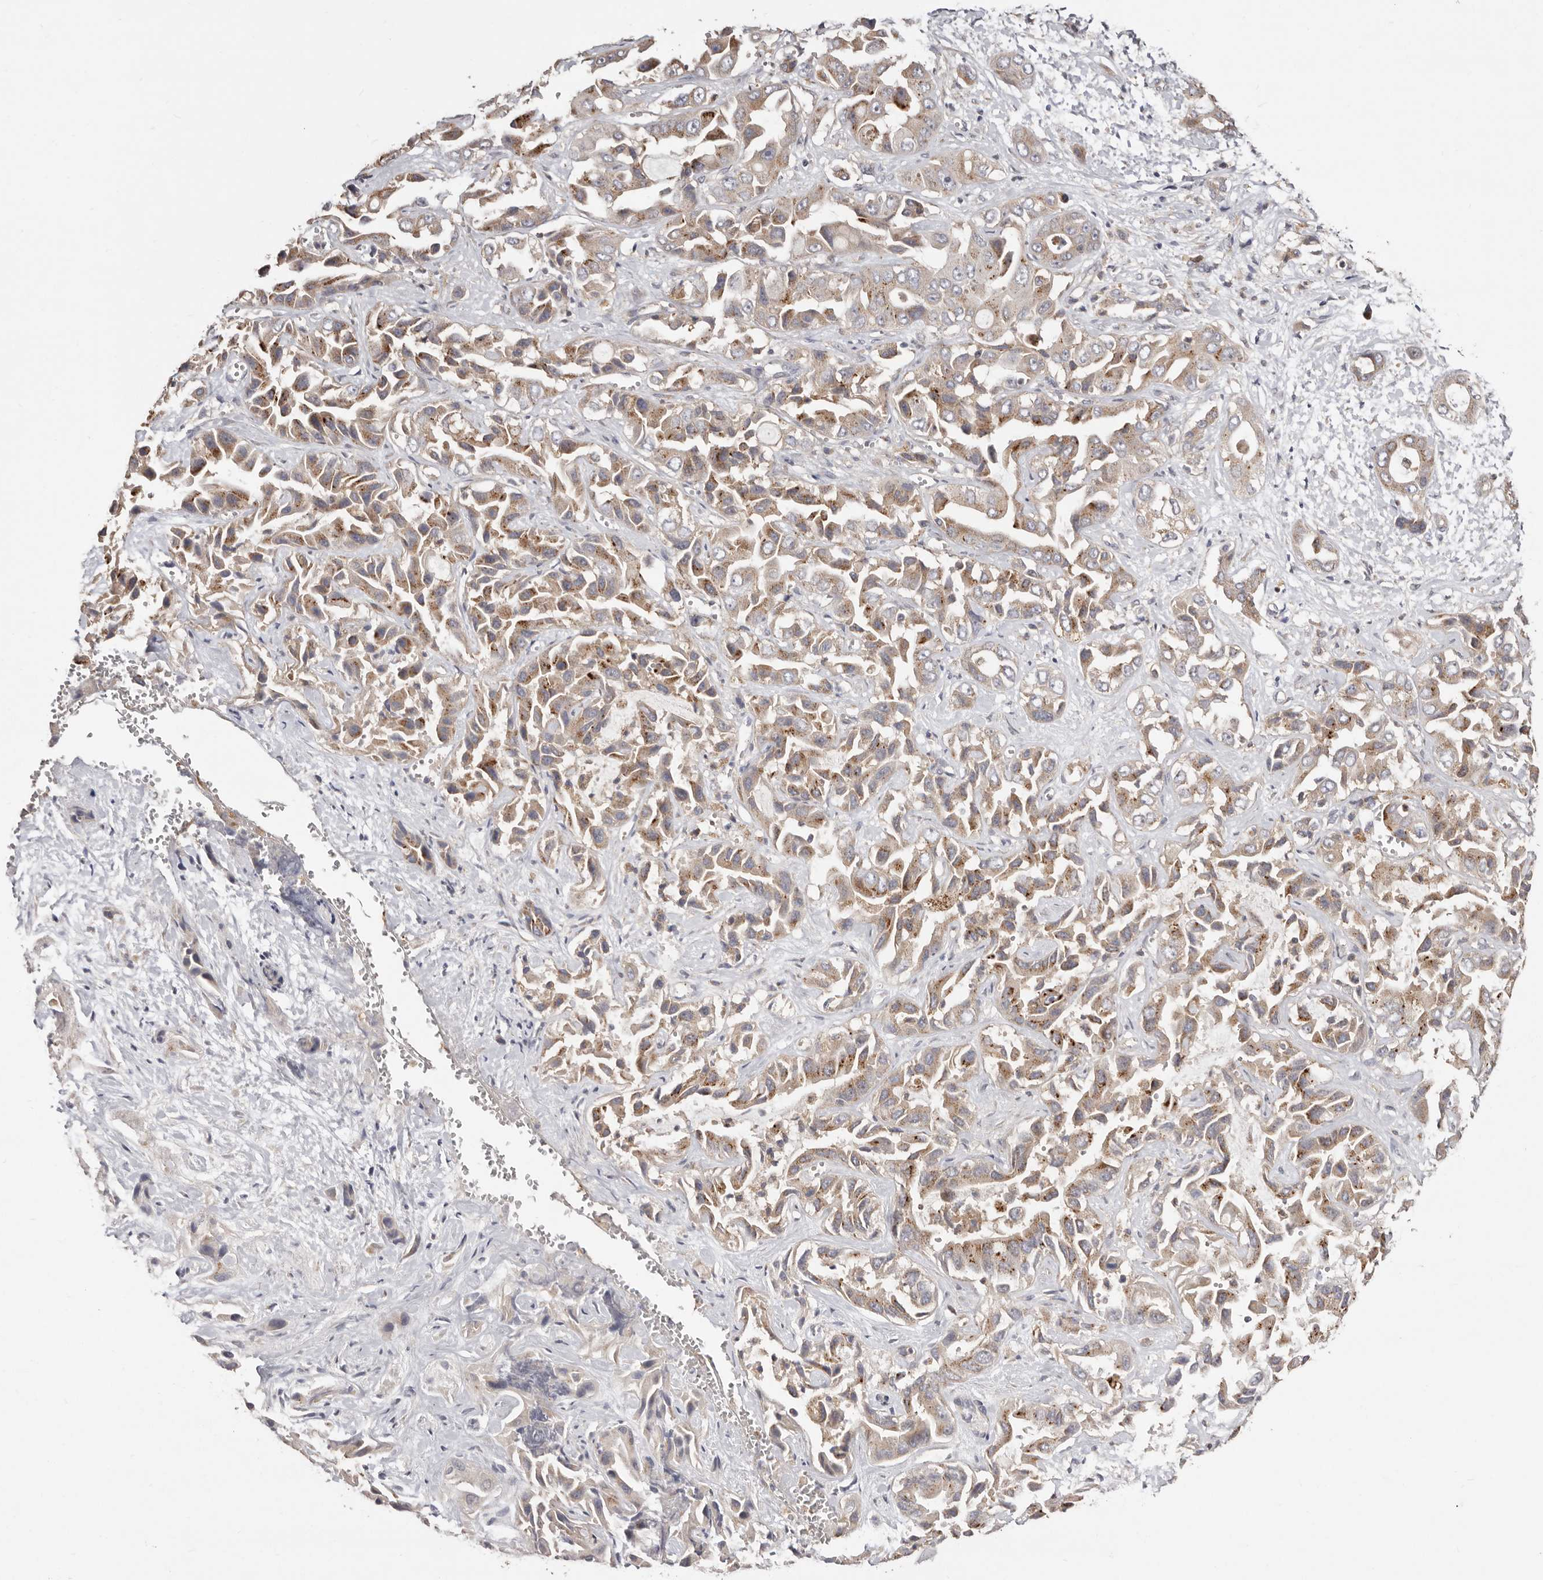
{"staining": {"intensity": "moderate", "quantity": ">75%", "location": "cytoplasmic/membranous"}, "tissue": "liver cancer", "cell_type": "Tumor cells", "image_type": "cancer", "snomed": [{"axis": "morphology", "description": "Cholangiocarcinoma"}, {"axis": "topography", "description": "Liver"}], "caption": "Cholangiocarcinoma (liver) stained with DAB (3,3'-diaminobenzidine) IHC exhibits medium levels of moderate cytoplasmic/membranous expression in approximately >75% of tumor cells.", "gene": "LRRC25", "patient": {"sex": "female", "age": 52}}